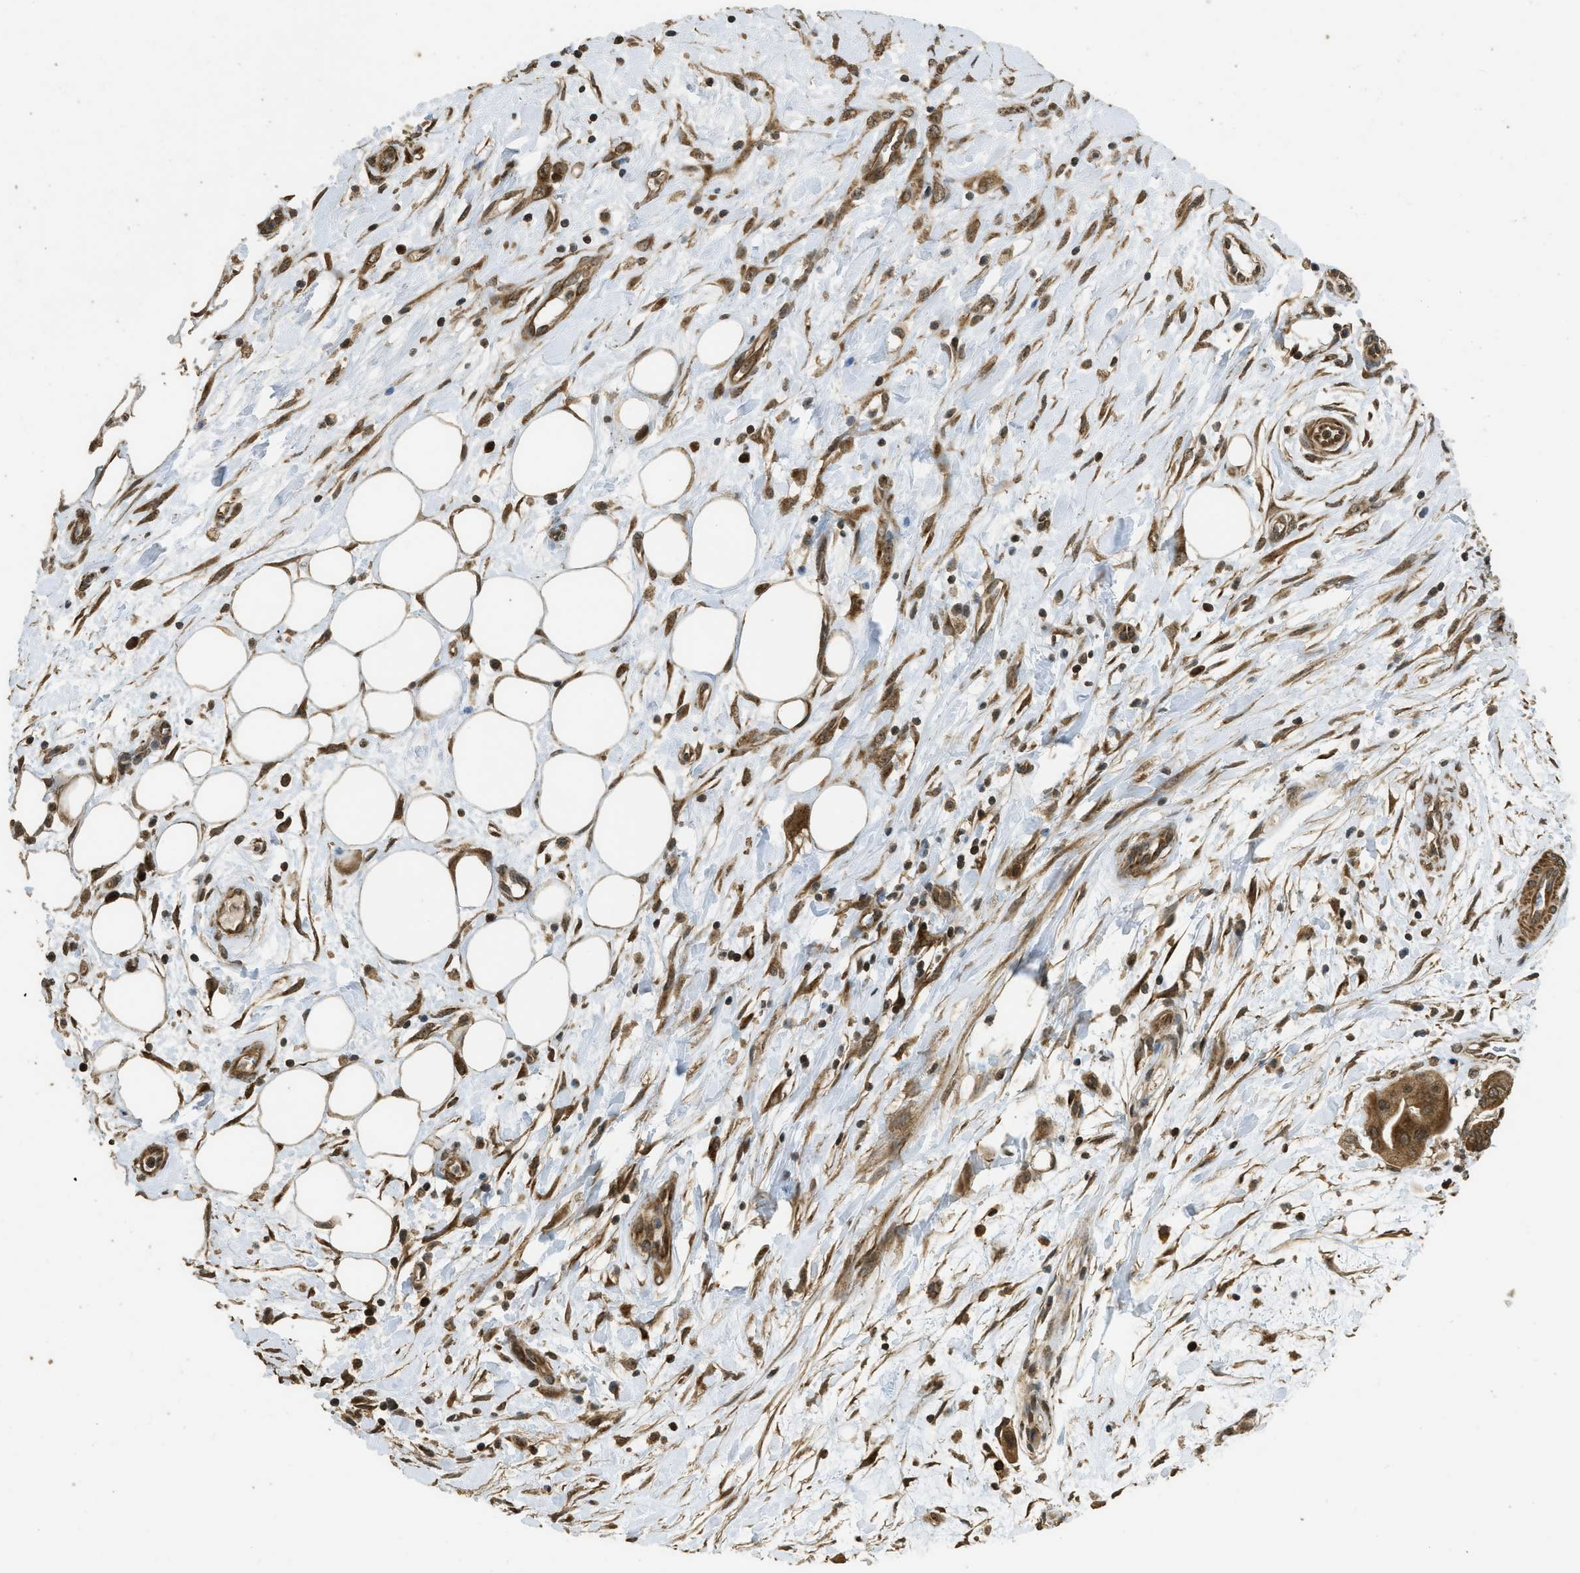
{"staining": {"intensity": "moderate", "quantity": ">75%", "location": "cytoplasmic/membranous,nuclear"}, "tissue": "pancreatic cancer", "cell_type": "Tumor cells", "image_type": "cancer", "snomed": [{"axis": "morphology", "description": "Adenocarcinoma, NOS"}, {"axis": "topography", "description": "Pancreas"}], "caption": "An immunohistochemistry photomicrograph of neoplastic tissue is shown. Protein staining in brown labels moderate cytoplasmic/membranous and nuclear positivity in pancreatic adenocarcinoma within tumor cells.", "gene": "CTPS1", "patient": {"sex": "female", "age": 75}}